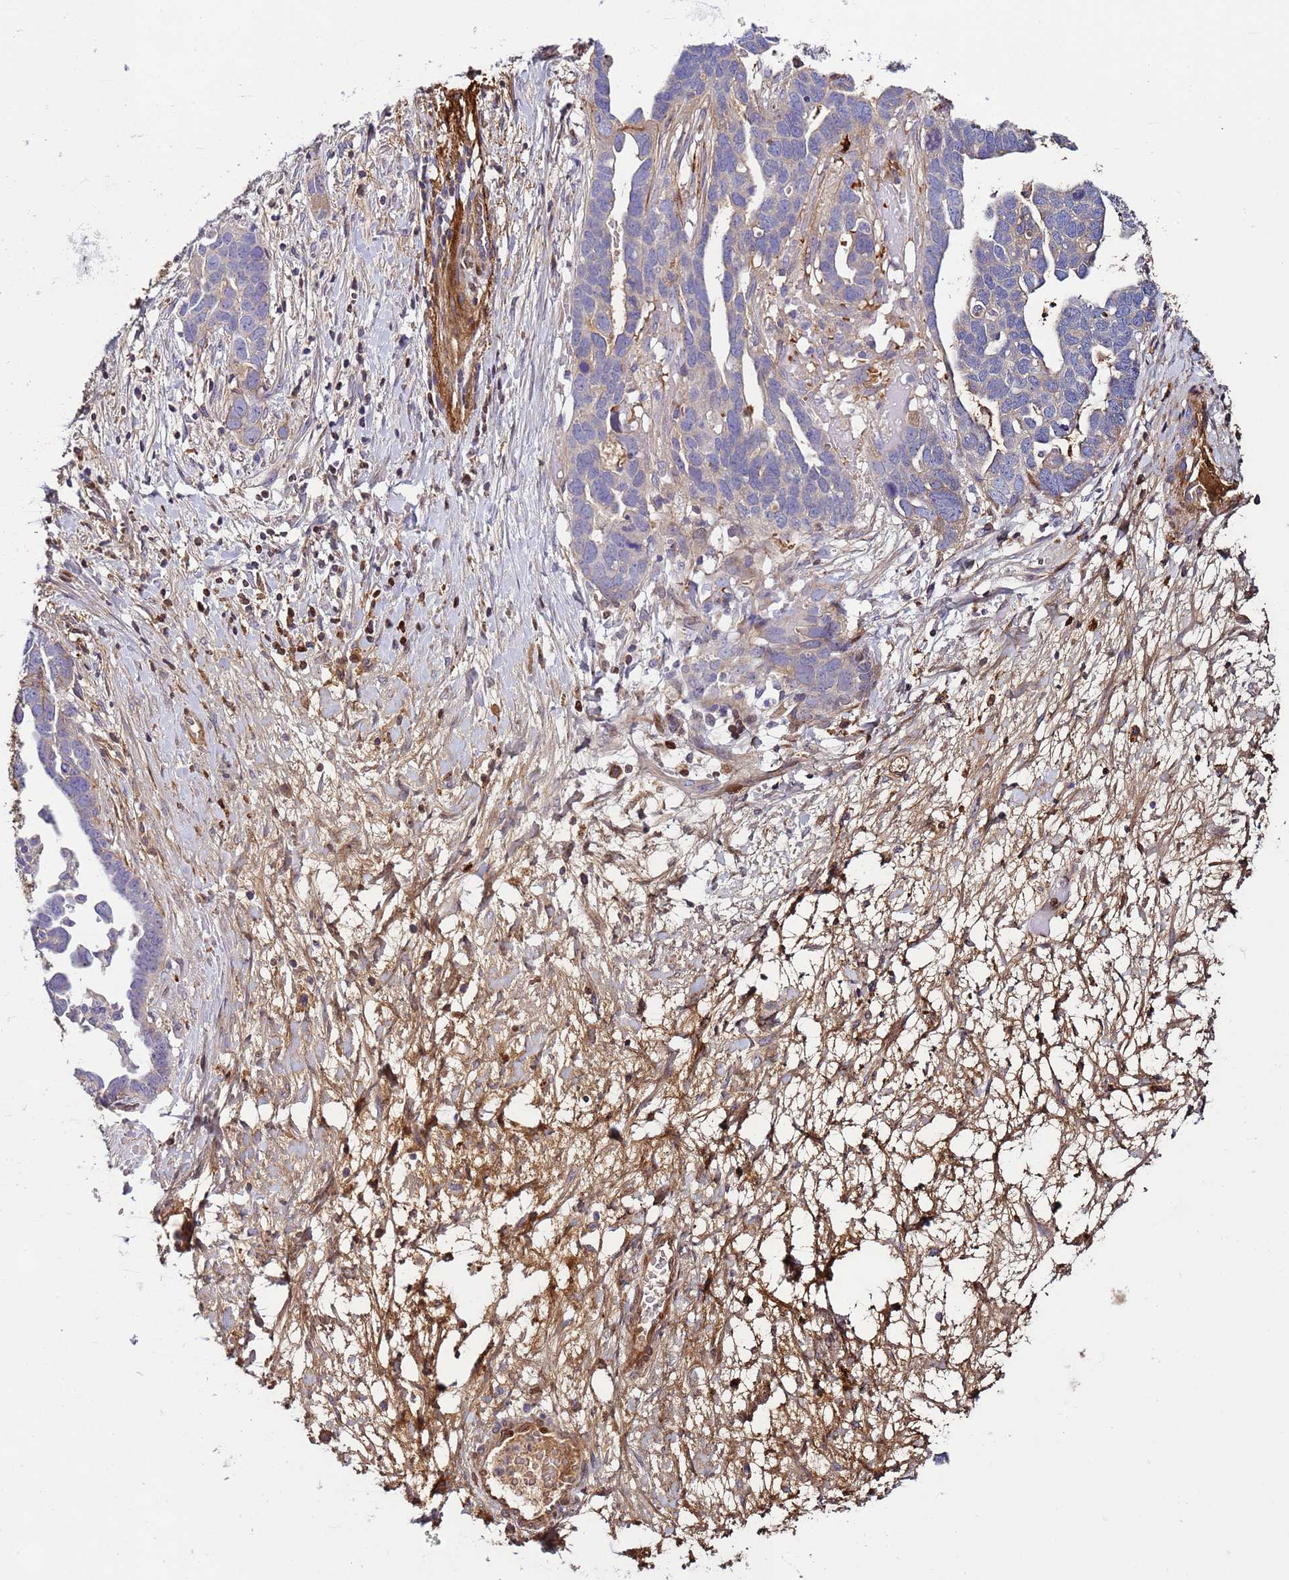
{"staining": {"intensity": "negative", "quantity": "none", "location": "none"}, "tissue": "ovarian cancer", "cell_type": "Tumor cells", "image_type": "cancer", "snomed": [{"axis": "morphology", "description": "Cystadenocarcinoma, serous, NOS"}, {"axis": "topography", "description": "Ovary"}], "caption": "Tumor cells are negative for brown protein staining in serous cystadenocarcinoma (ovarian).", "gene": "TRIM51", "patient": {"sex": "female", "age": 54}}